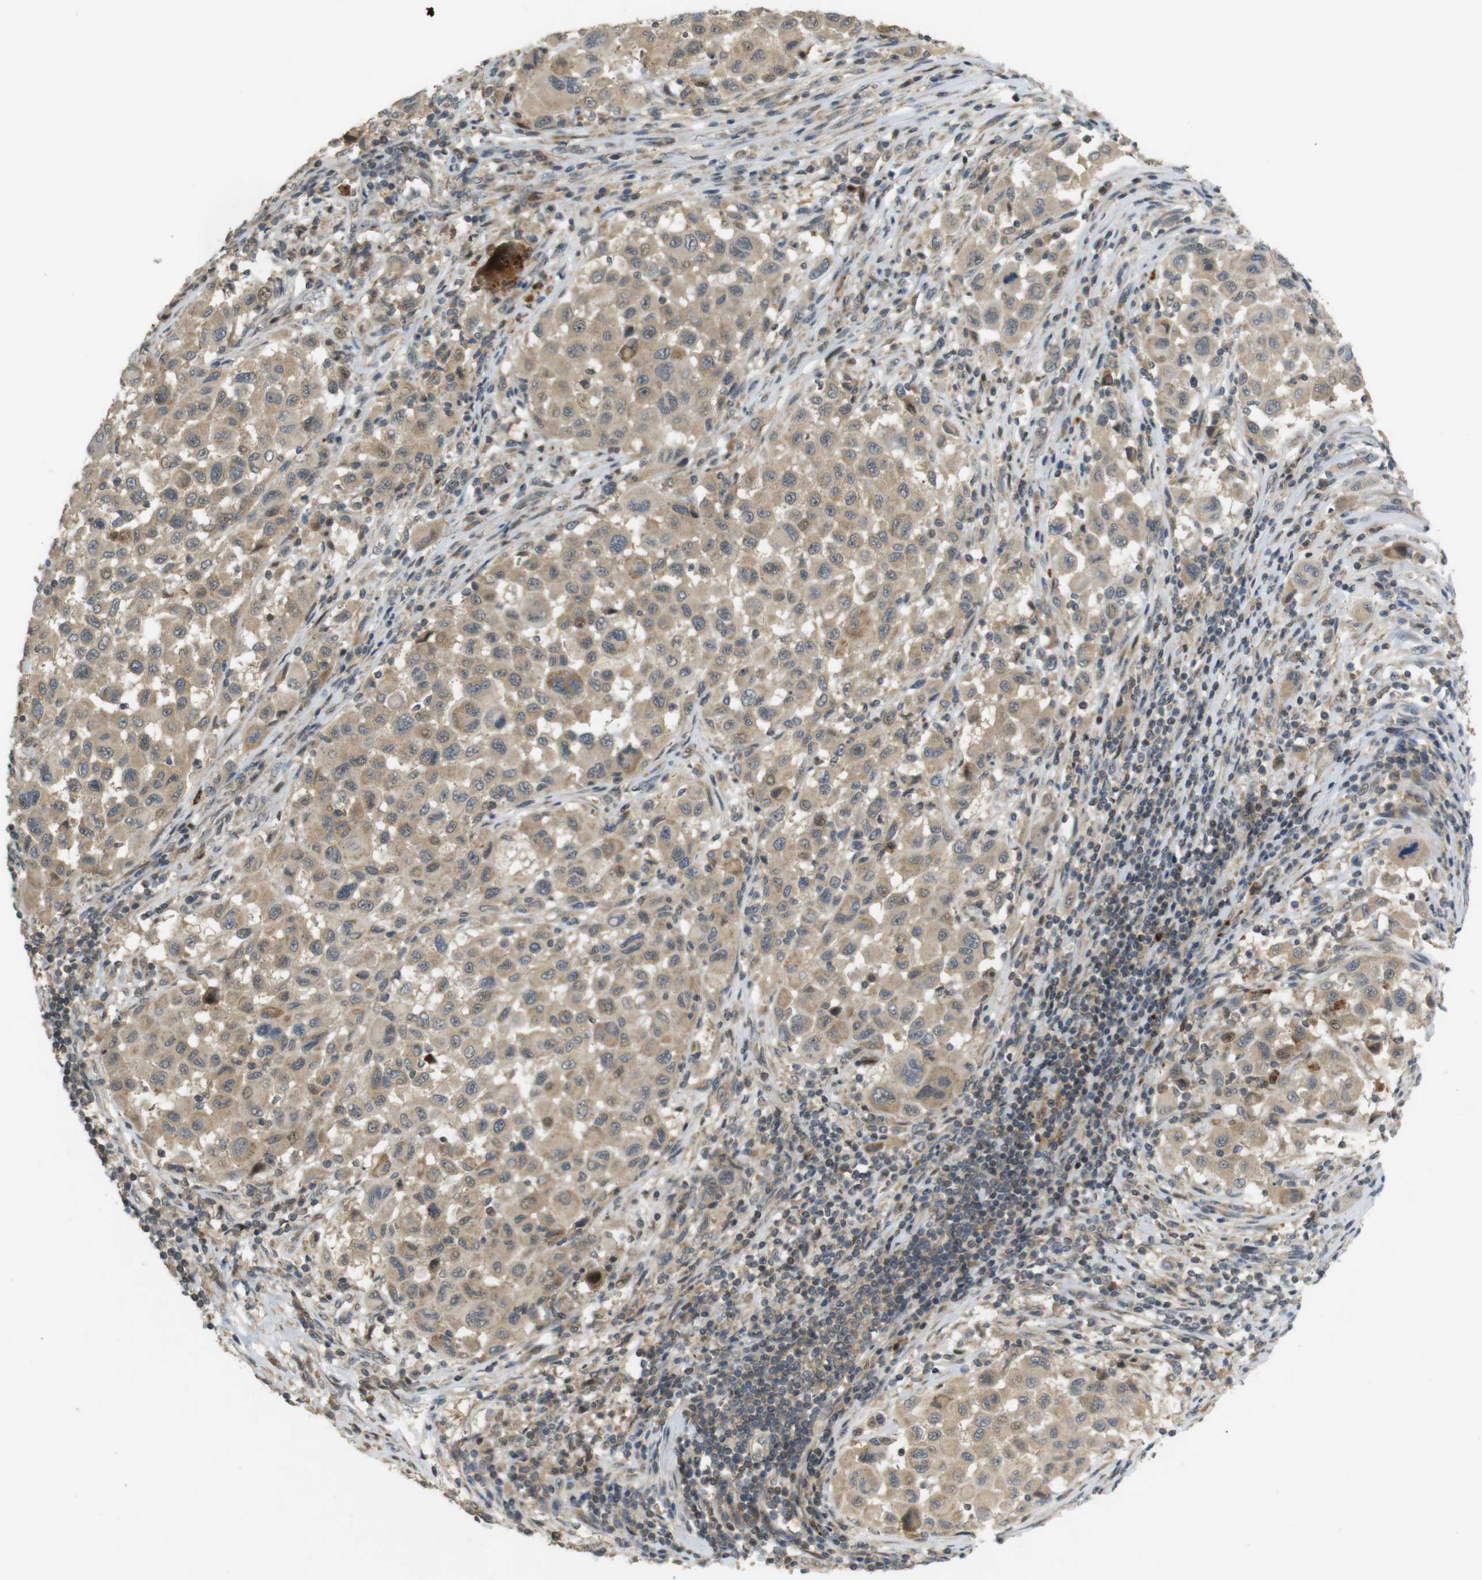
{"staining": {"intensity": "moderate", "quantity": ">75%", "location": "cytoplasmic/membranous"}, "tissue": "melanoma", "cell_type": "Tumor cells", "image_type": "cancer", "snomed": [{"axis": "morphology", "description": "Malignant melanoma, Metastatic site"}, {"axis": "topography", "description": "Lymph node"}], "caption": "Malignant melanoma (metastatic site) stained with immunohistochemistry exhibits moderate cytoplasmic/membranous expression in about >75% of tumor cells.", "gene": "TMX3", "patient": {"sex": "male", "age": 61}}